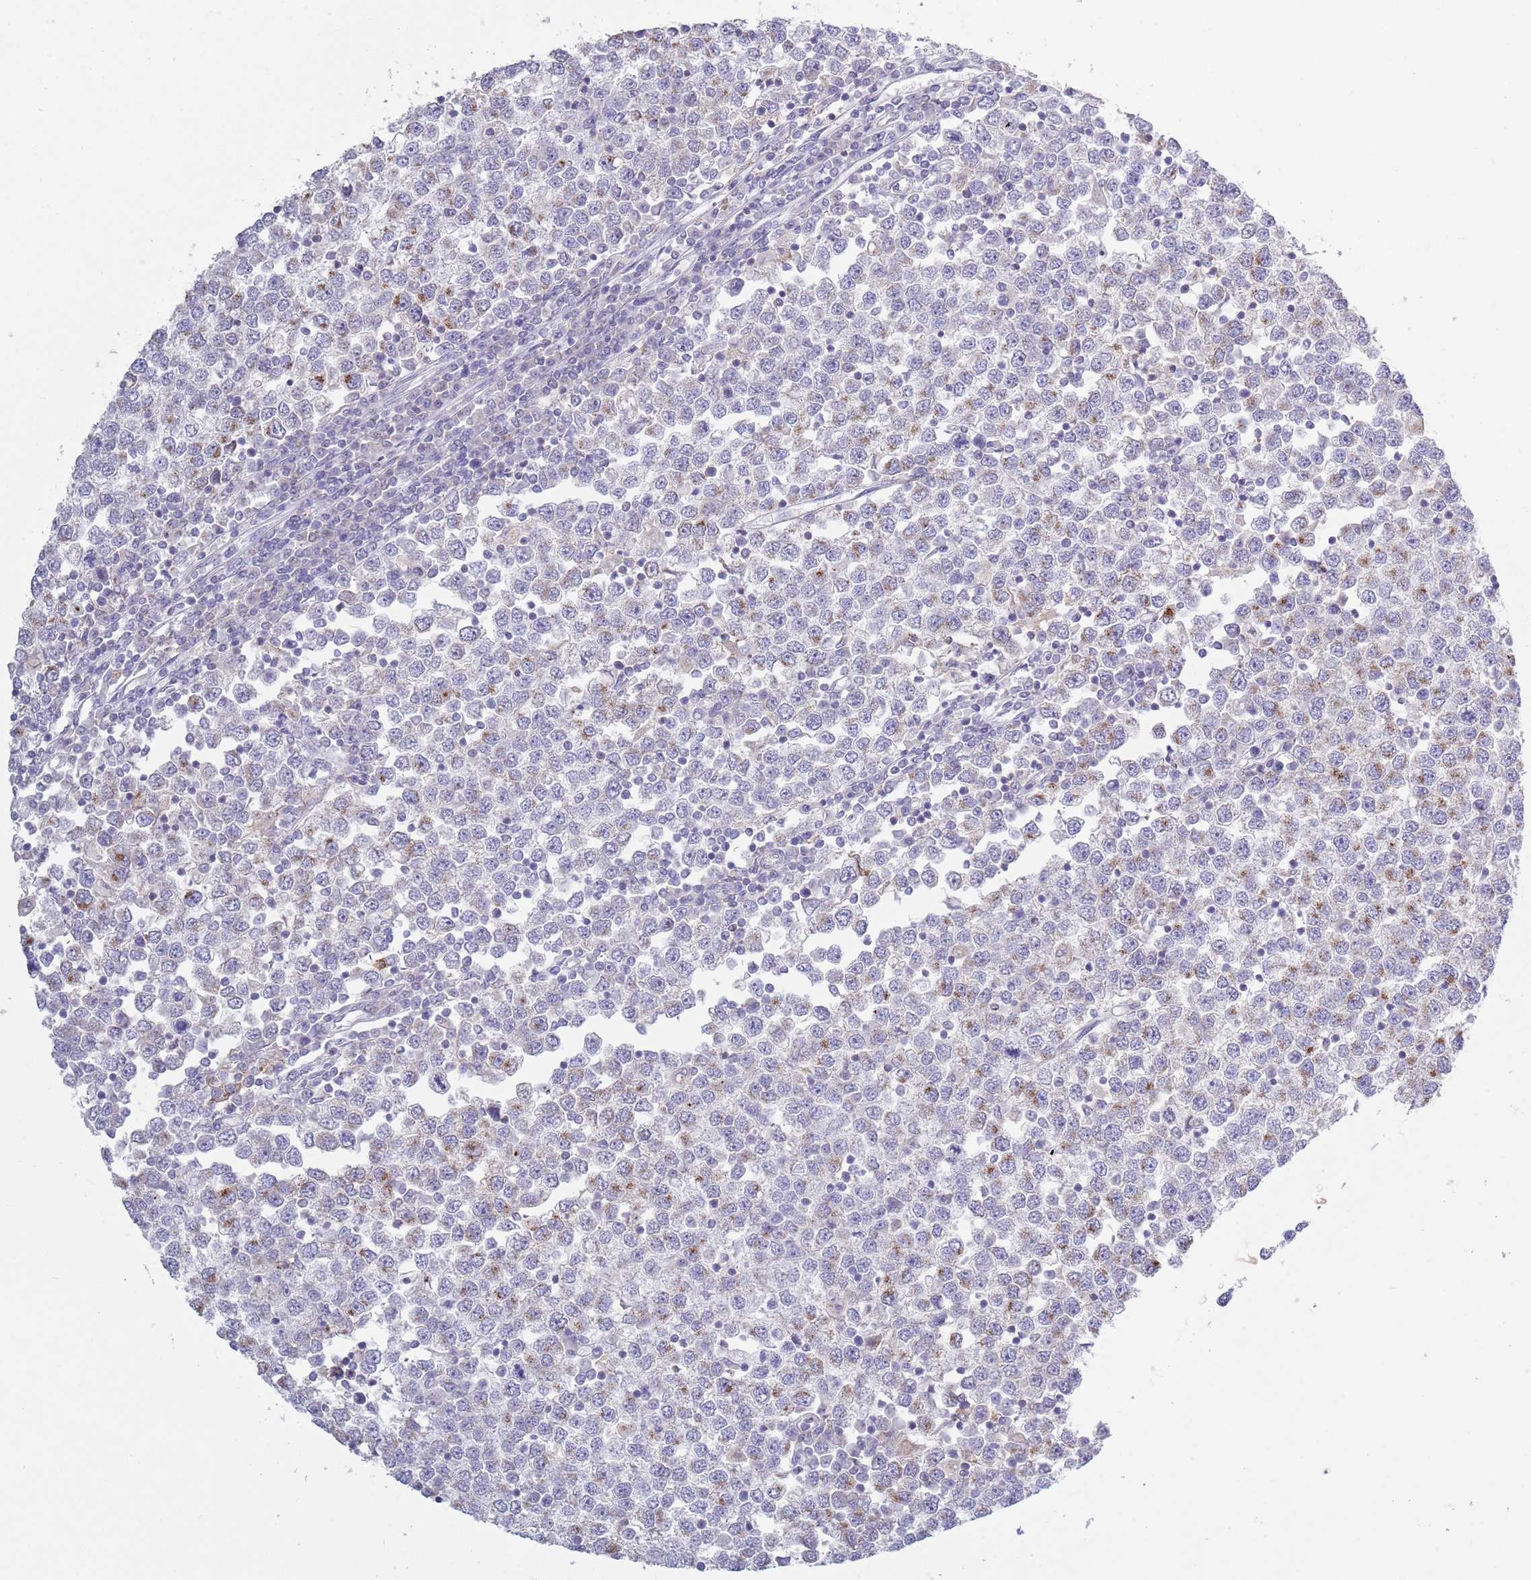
{"staining": {"intensity": "moderate", "quantity": "<25%", "location": "cytoplasmic/membranous"}, "tissue": "testis cancer", "cell_type": "Tumor cells", "image_type": "cancer", "snomed": [{"axis": "morphology", "description": "Seminoma, NOS"}, {"axis": "topography", "description": "Testis"}], "caption": "Testis cancer (seminoma) stained with IHC reveals moderate cytoplasmic/membranous expression in about <25% of tumor cells.", "gene": "ACSBG1", "patient": {"sex": "male", "age": 65}}